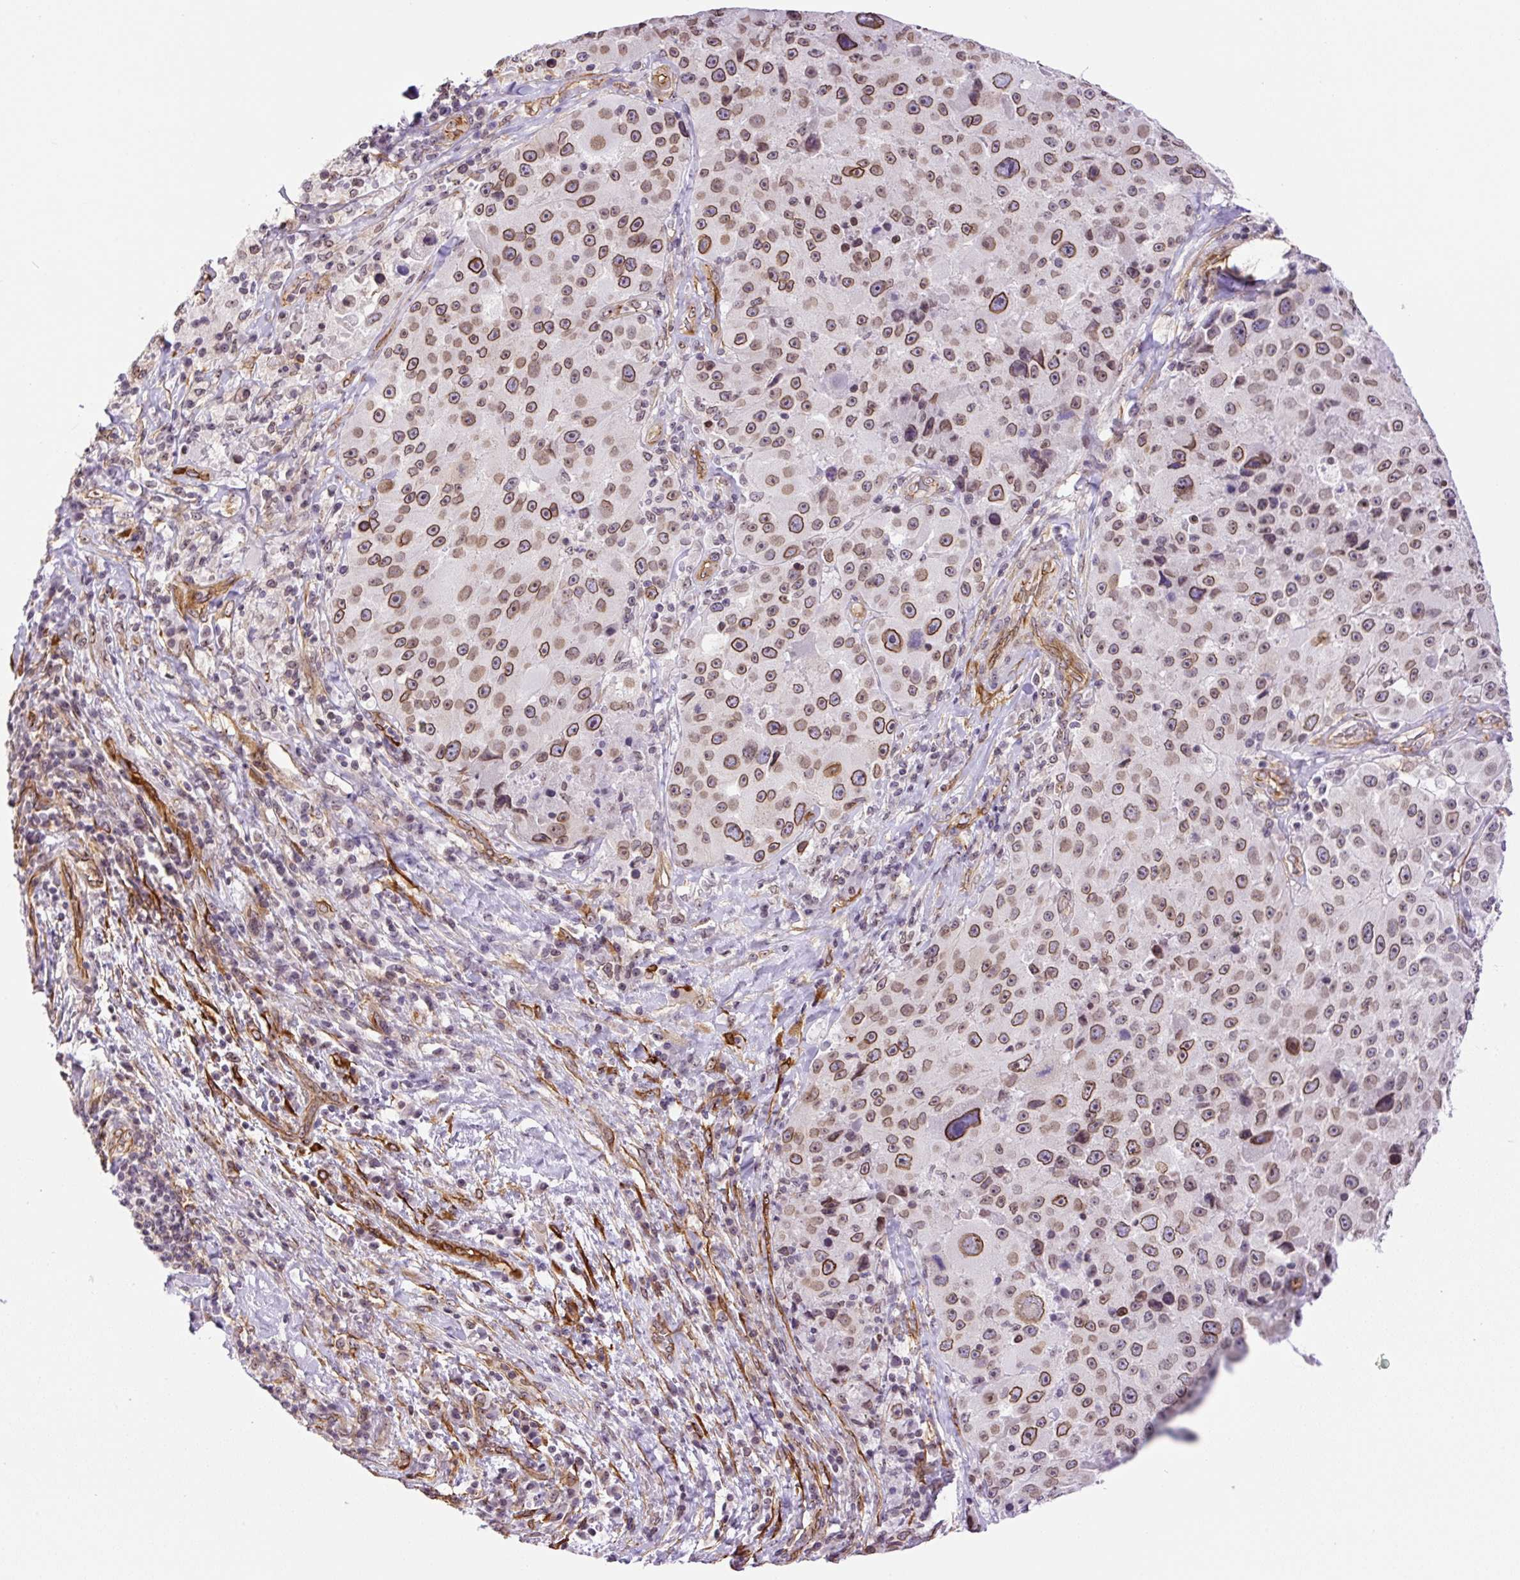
{"staining": {"intensity": "moderate", "quantity": ">75%", "location": "cytoplasmic/membranous,nuclear"}, "tissue": "melanoma", "cell_type": "Tumor cells", "image_type": "cancer", "snomed": [{"axis": "morphology", "description": "Malignant melanoma, Metastatic site"}, {"axis": "topography", "description": "Lymph node"}], "caption": "Immunohistochemistry image of neoplastic tissue: melanoma stained using immunohistochemistry (IHC) reveals medium levels of moderate protein expression localized specifically in the cytoplasmic/membranous and nuclear of tumor cells, appearing as a cytoplasmic/membranous and nuclear brown color.", "gene": "MYO5C", "patient": {"sex": "male", "age": 62}}